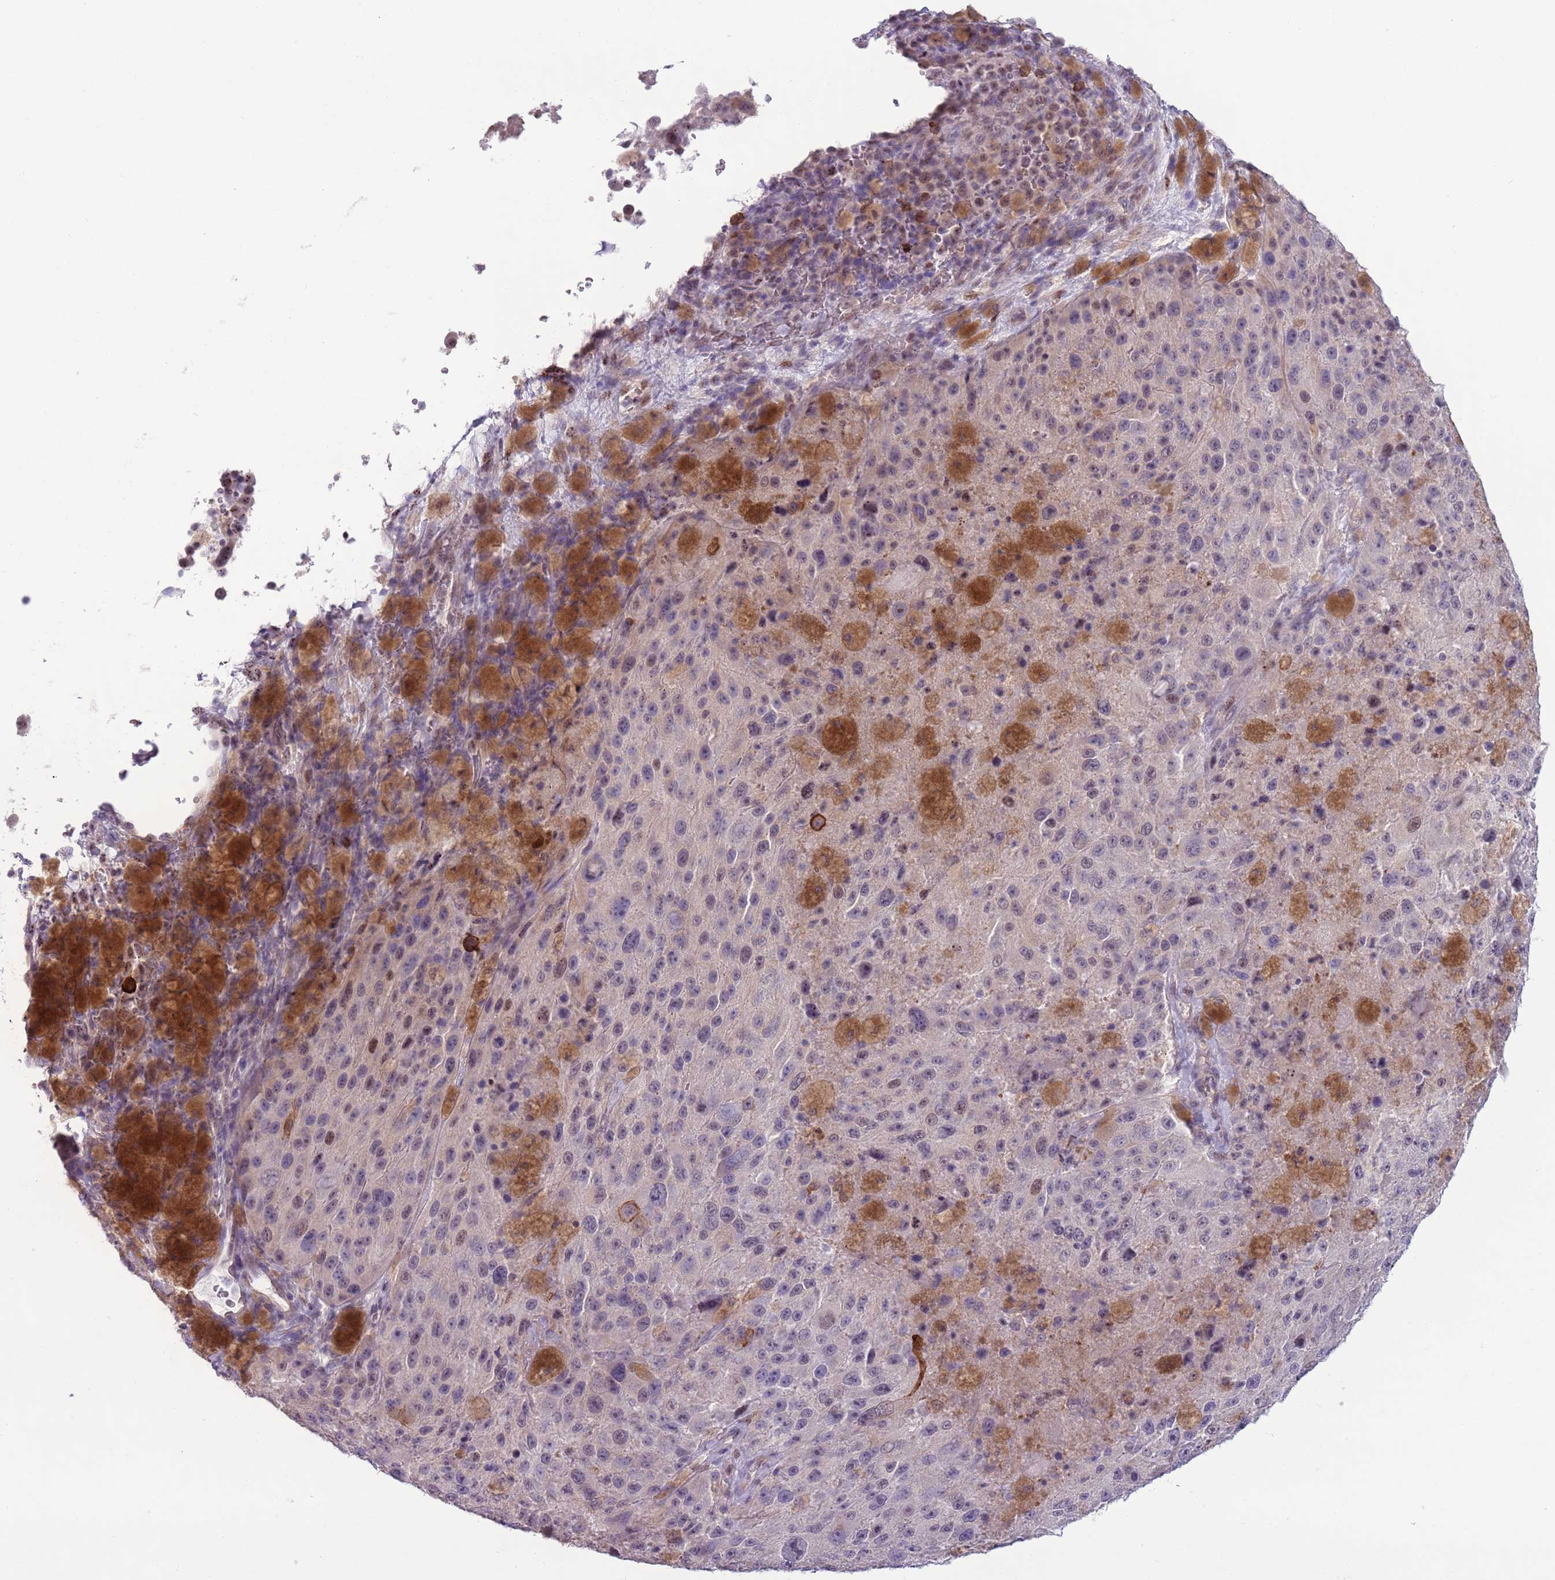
{"staining": {"intensity": "moderate", "quantity": "<25%", "location": "nuclear"}, "tissue": "melanoma", "cell_type": "Tumor cells", "image_type": "cancer", "snomed": [{"axis": "morphology", "description": "Malignant melanoma, Metastatic site"}, {"axis": "topography", "description": "Lymph node"}], "caption": "Malignant melanoma (metastatic site) was stained to show a protein in brown. There is low levels of moderate nuclear expression in about <25% of tumor cells. Nuclei are stained in blue.", "gene": "CAPN9", "patient": {"sex": "male", "age": 62}}